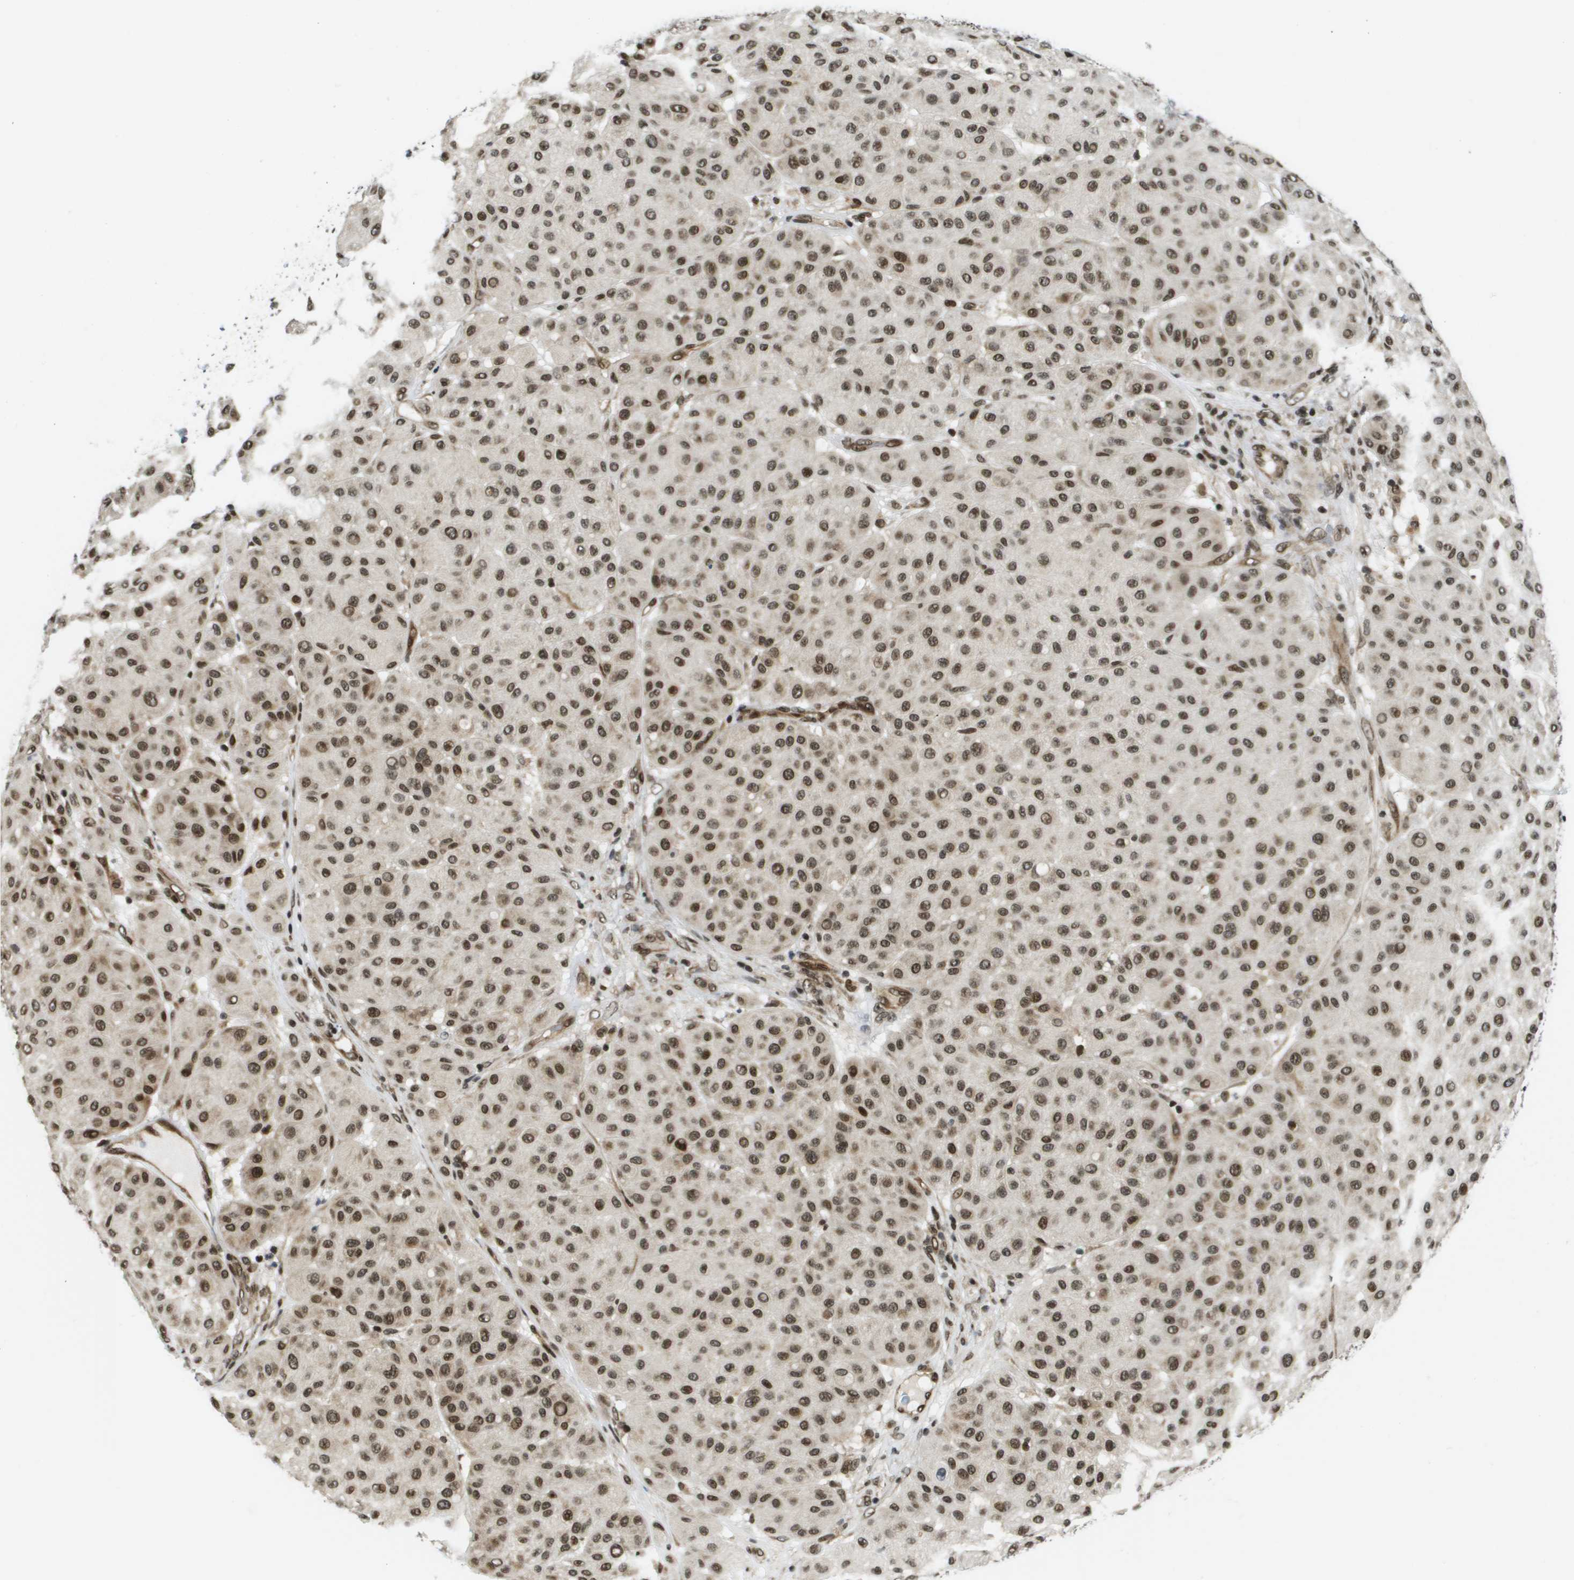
{"staining": {"intensity": "moderate", "quantity": ">75%", "location": "nuclear"}, "tissue": "melanoma", "cell_type": "Tumor cells", "image_type": "cancer", "snomed": [{"axis": "morphology", "description": "Normal tissue, NOS"}, {"axis": "morphology", "description": "Malignant melanoma, Metastatic site"}, {"axis": "topography", "description": "Skin"}], "caption": "Melanoma tissue reveals moderate nuclear positivity in approximately >75% of tumor cells, visualized by immunohistochemistry.", "gene": "RECQL4", "patient": {"sex": "male", "age": 41}}